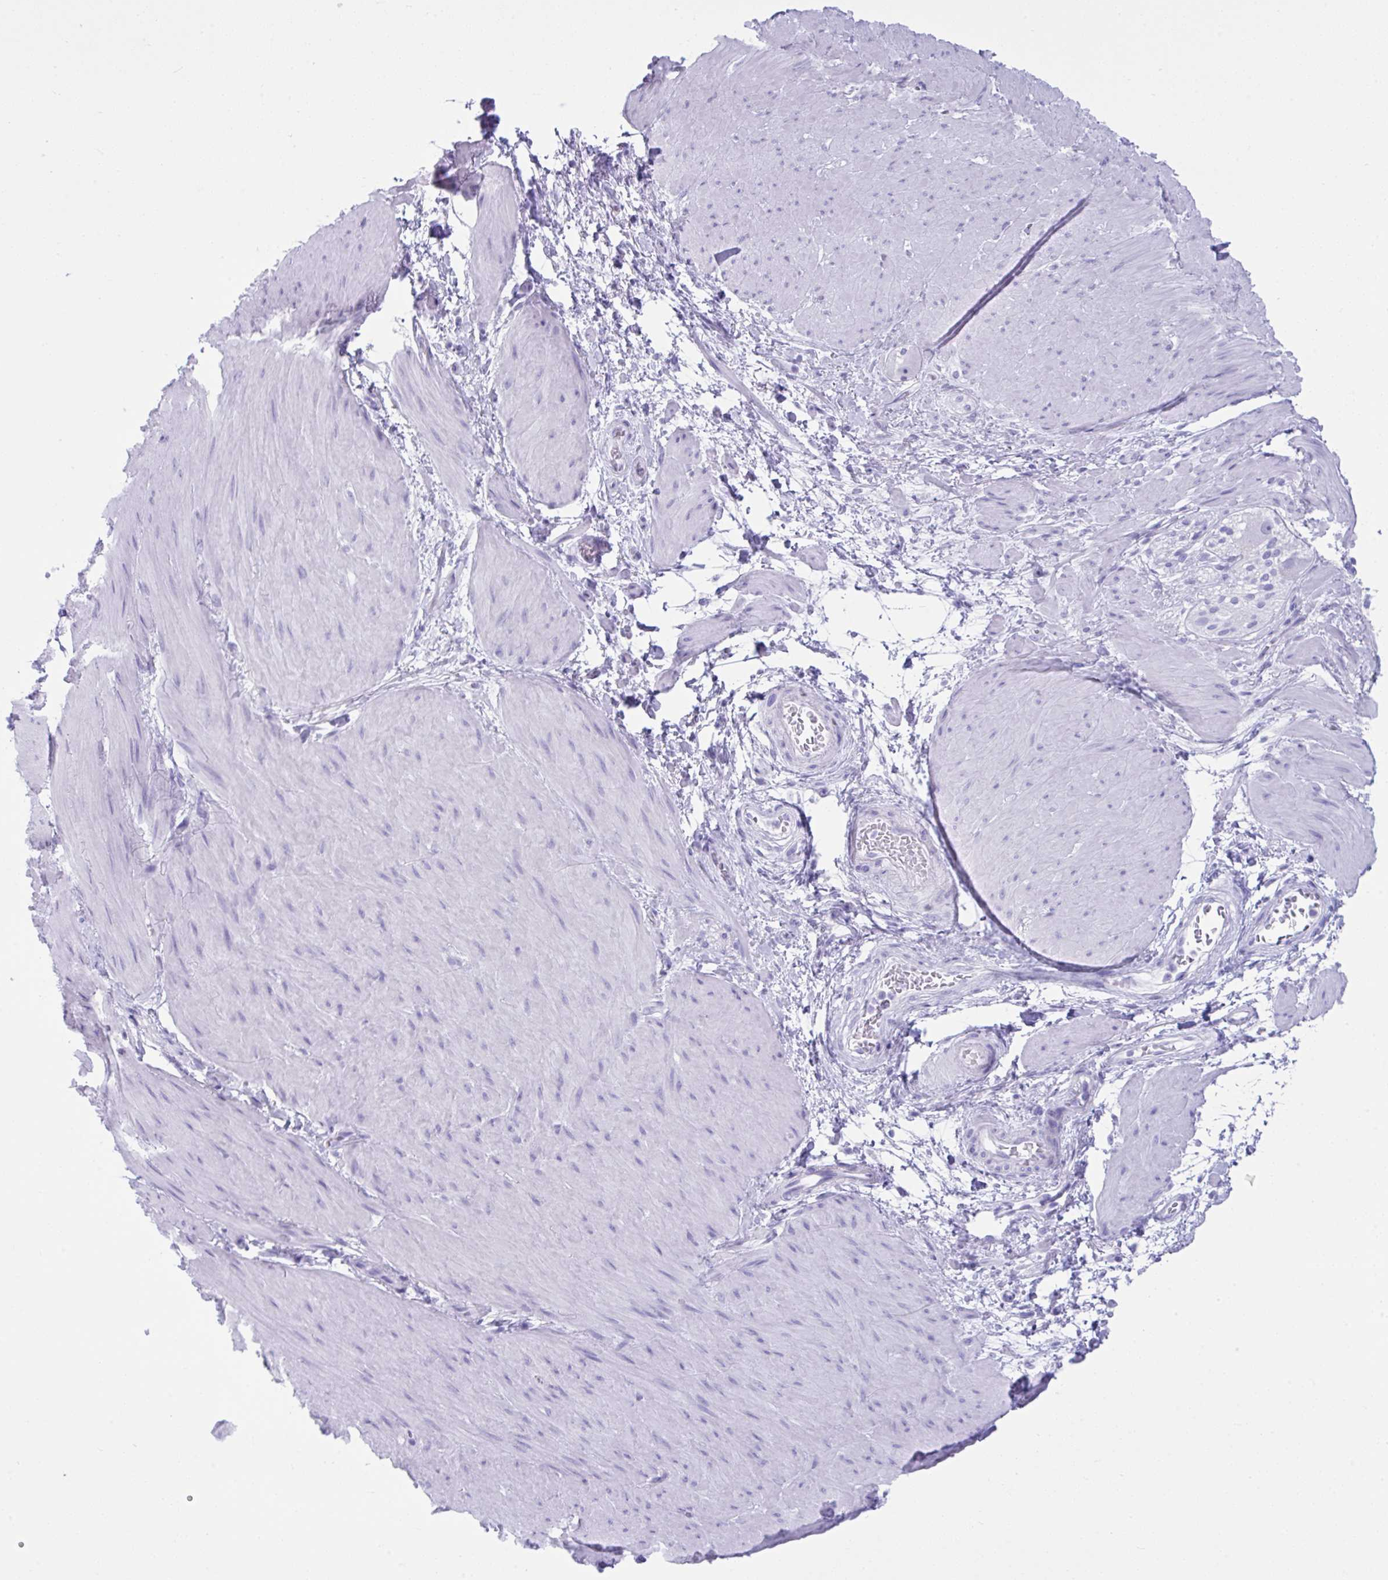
{"staining": {"intensity": "negative", "quantity": "none", "location": "none"}, "tissue": "smooth muscle", "cell_type": "Smooth muscle cells", "image_type": "normal", "snomed": [{"axis": "morphology", "description": "Normal tissue, NOS"}, {"axis": "topography", "description": "Smooth muscle"}, {"axis": "topography", "description": "Rectum"}], "caption": "This is a photomicrograph of immunohistochemistry staining of unremarkable smooth muscle, which shows no positivity in smooth muscle cells. (Stains: DAB immunohistochemistry (IHC) with hematoxylin counter stain, Microscopy: brightfield microscopy at high magnification).", "gene": "PSCA", "patient": {"sex": "male", "age": 53}}